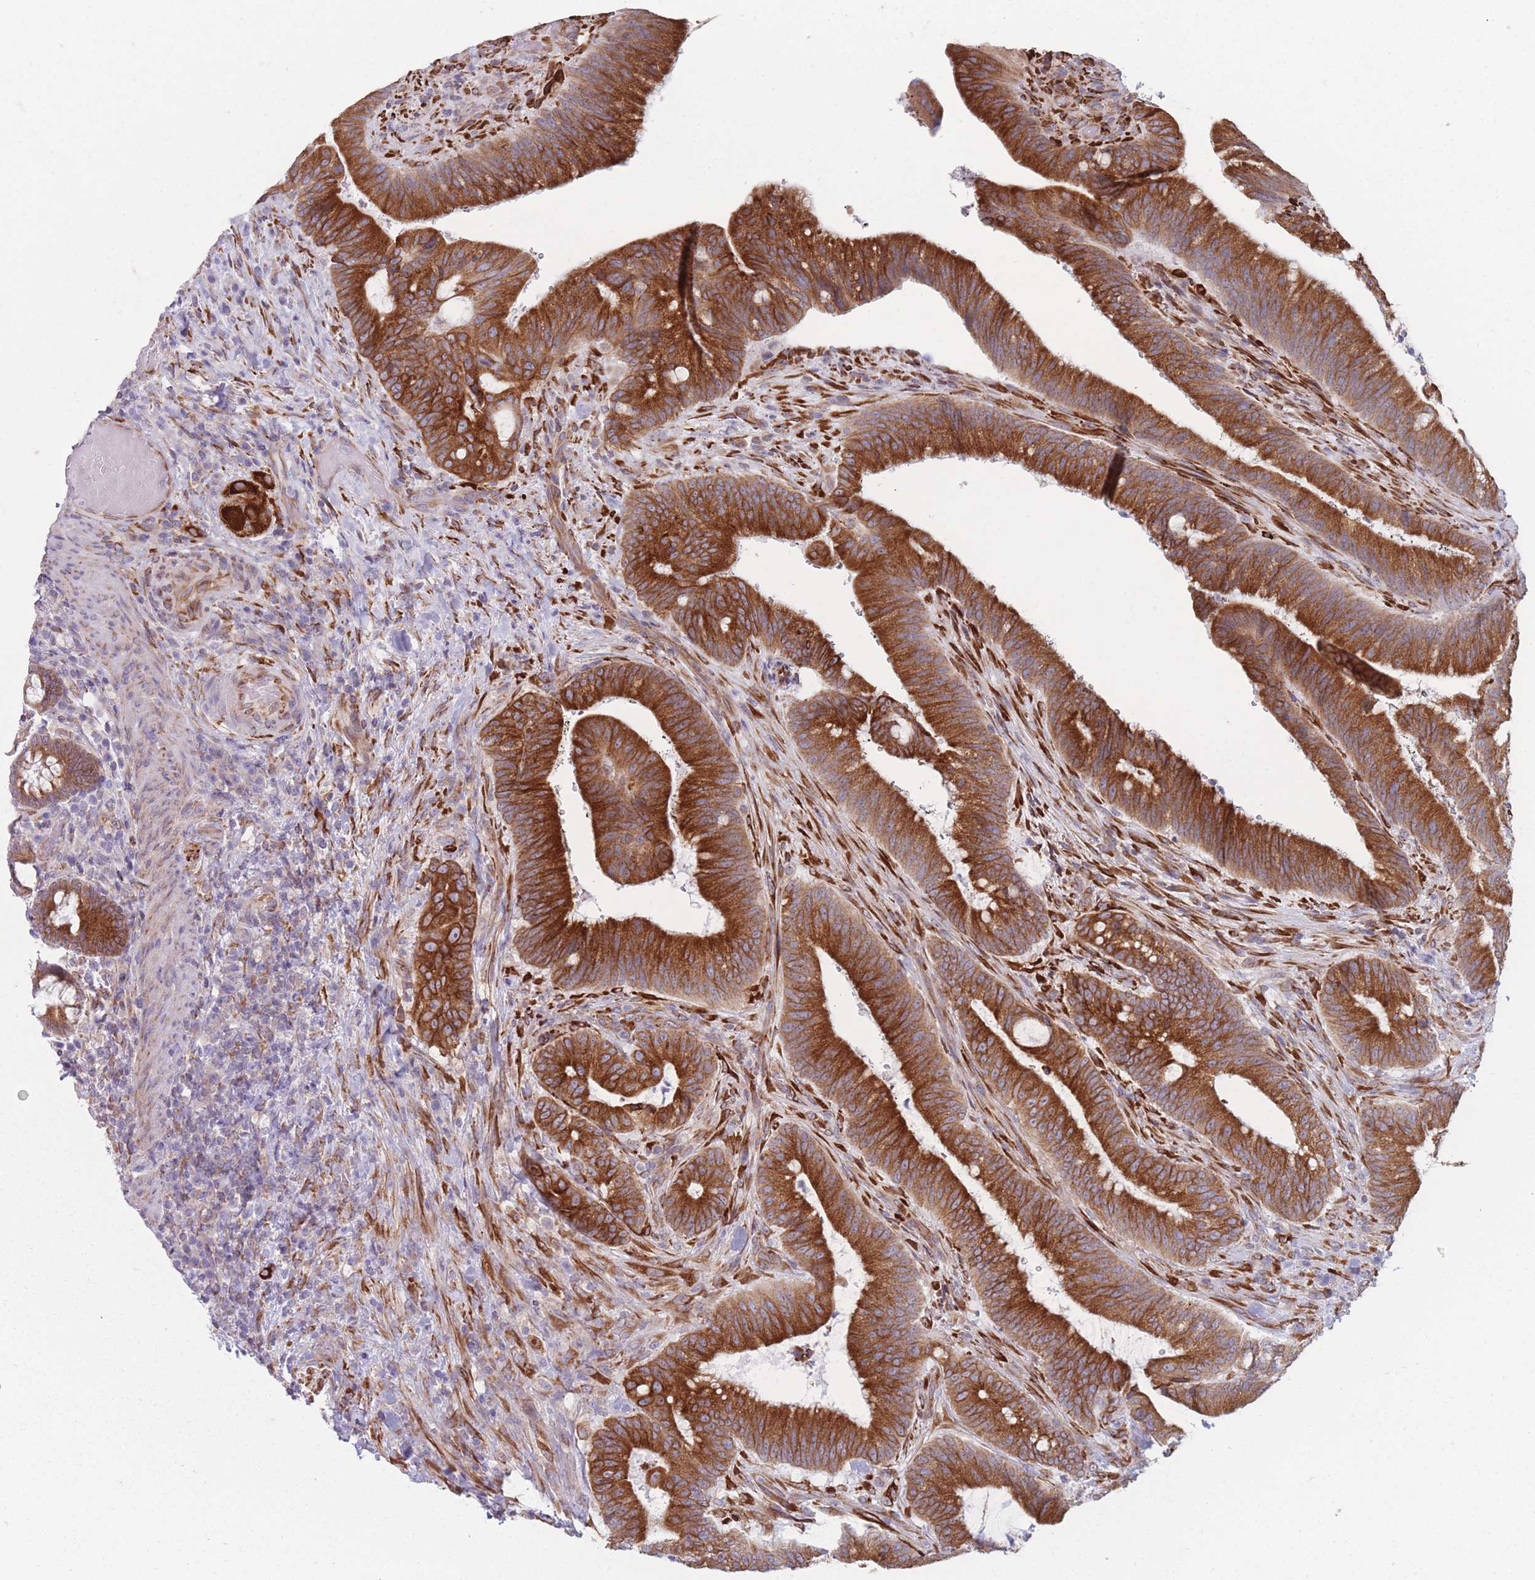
{"staining": {"intensity": "strong", "quantity": ">75%", "location": "cytoplasmic/membranous"}, "tissue": "colorectal cancer", "cell_type": "Tumor cells", "image_type": "cancer", "snomed": [{"axis": "morphology", "description": "Adenocarcinoma, NOS"}, {"axis": "topography", "description": "Colon"}], "caption": "High-magnification brightfield microscopy of colorectal adenocarcinoma stained with DAB (3,3'-diaminobenzidine) (brown) and counterstained with hematoxylin (blue). tumor cells exhibit strong cytoplasmic/membranous expression is appreciated in about>75% of cells.", "gene": "AK9", "patient": {"sex": "female", "age": 43}}